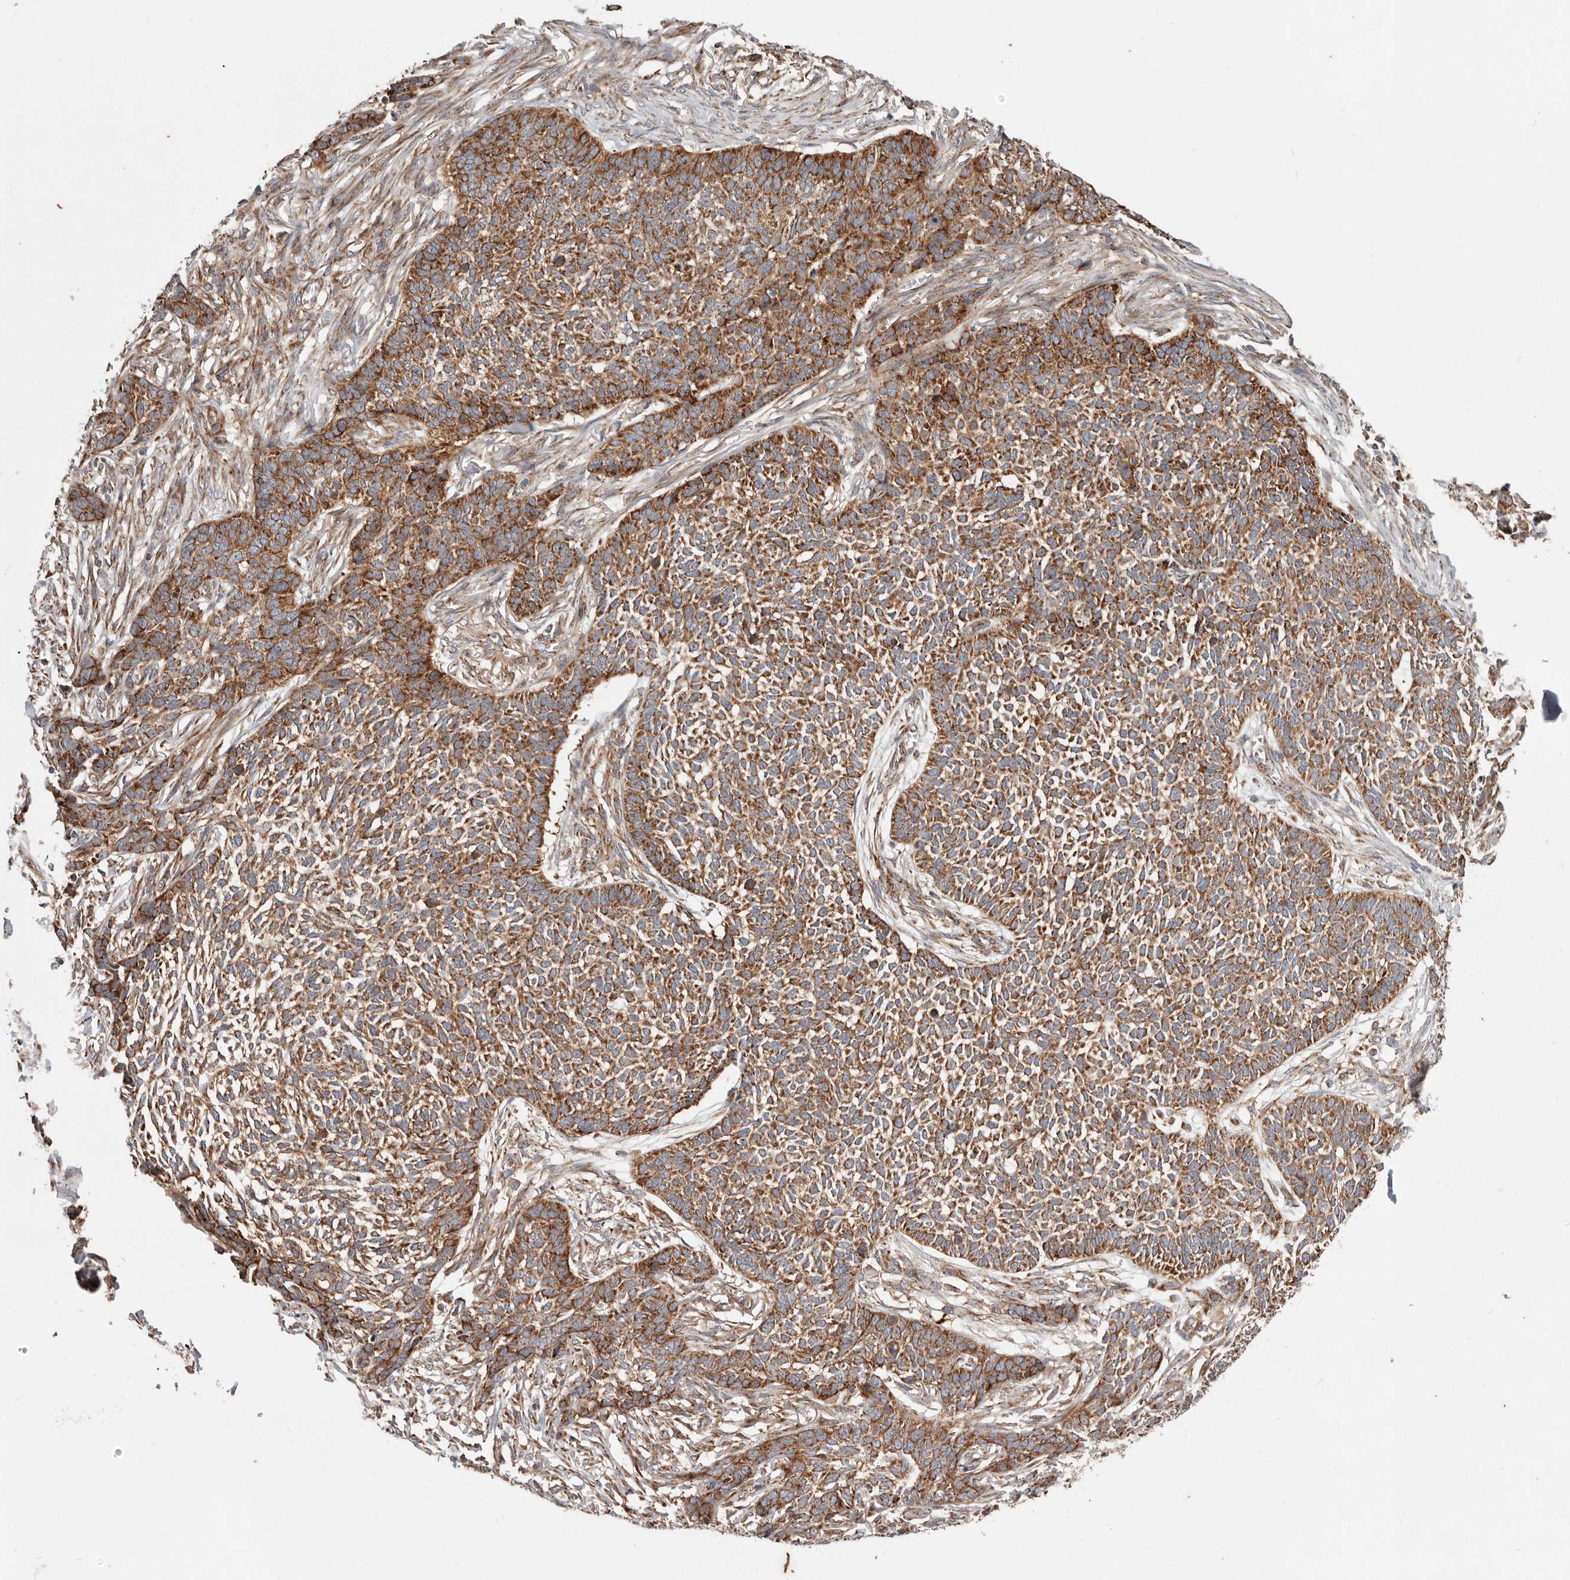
{"staining": {"intensity": "strong", "quantity": ">75%", "location": "cytoplasmic/membranous"}, "tissue": "skin cancer", "cell_type": "Tumor cells", "image_type": "cancer", "snomed": [{"axis": "morphology", "description": "Basal cell carcinoma"}, {"axis": "topography", "description": "Skin"}], "caption": "Human skin cancer stained with a protein marker shows strong staining in tumor cells.", "gene": "MRPS10", "patient": {"sex": "male", "age": 85}}